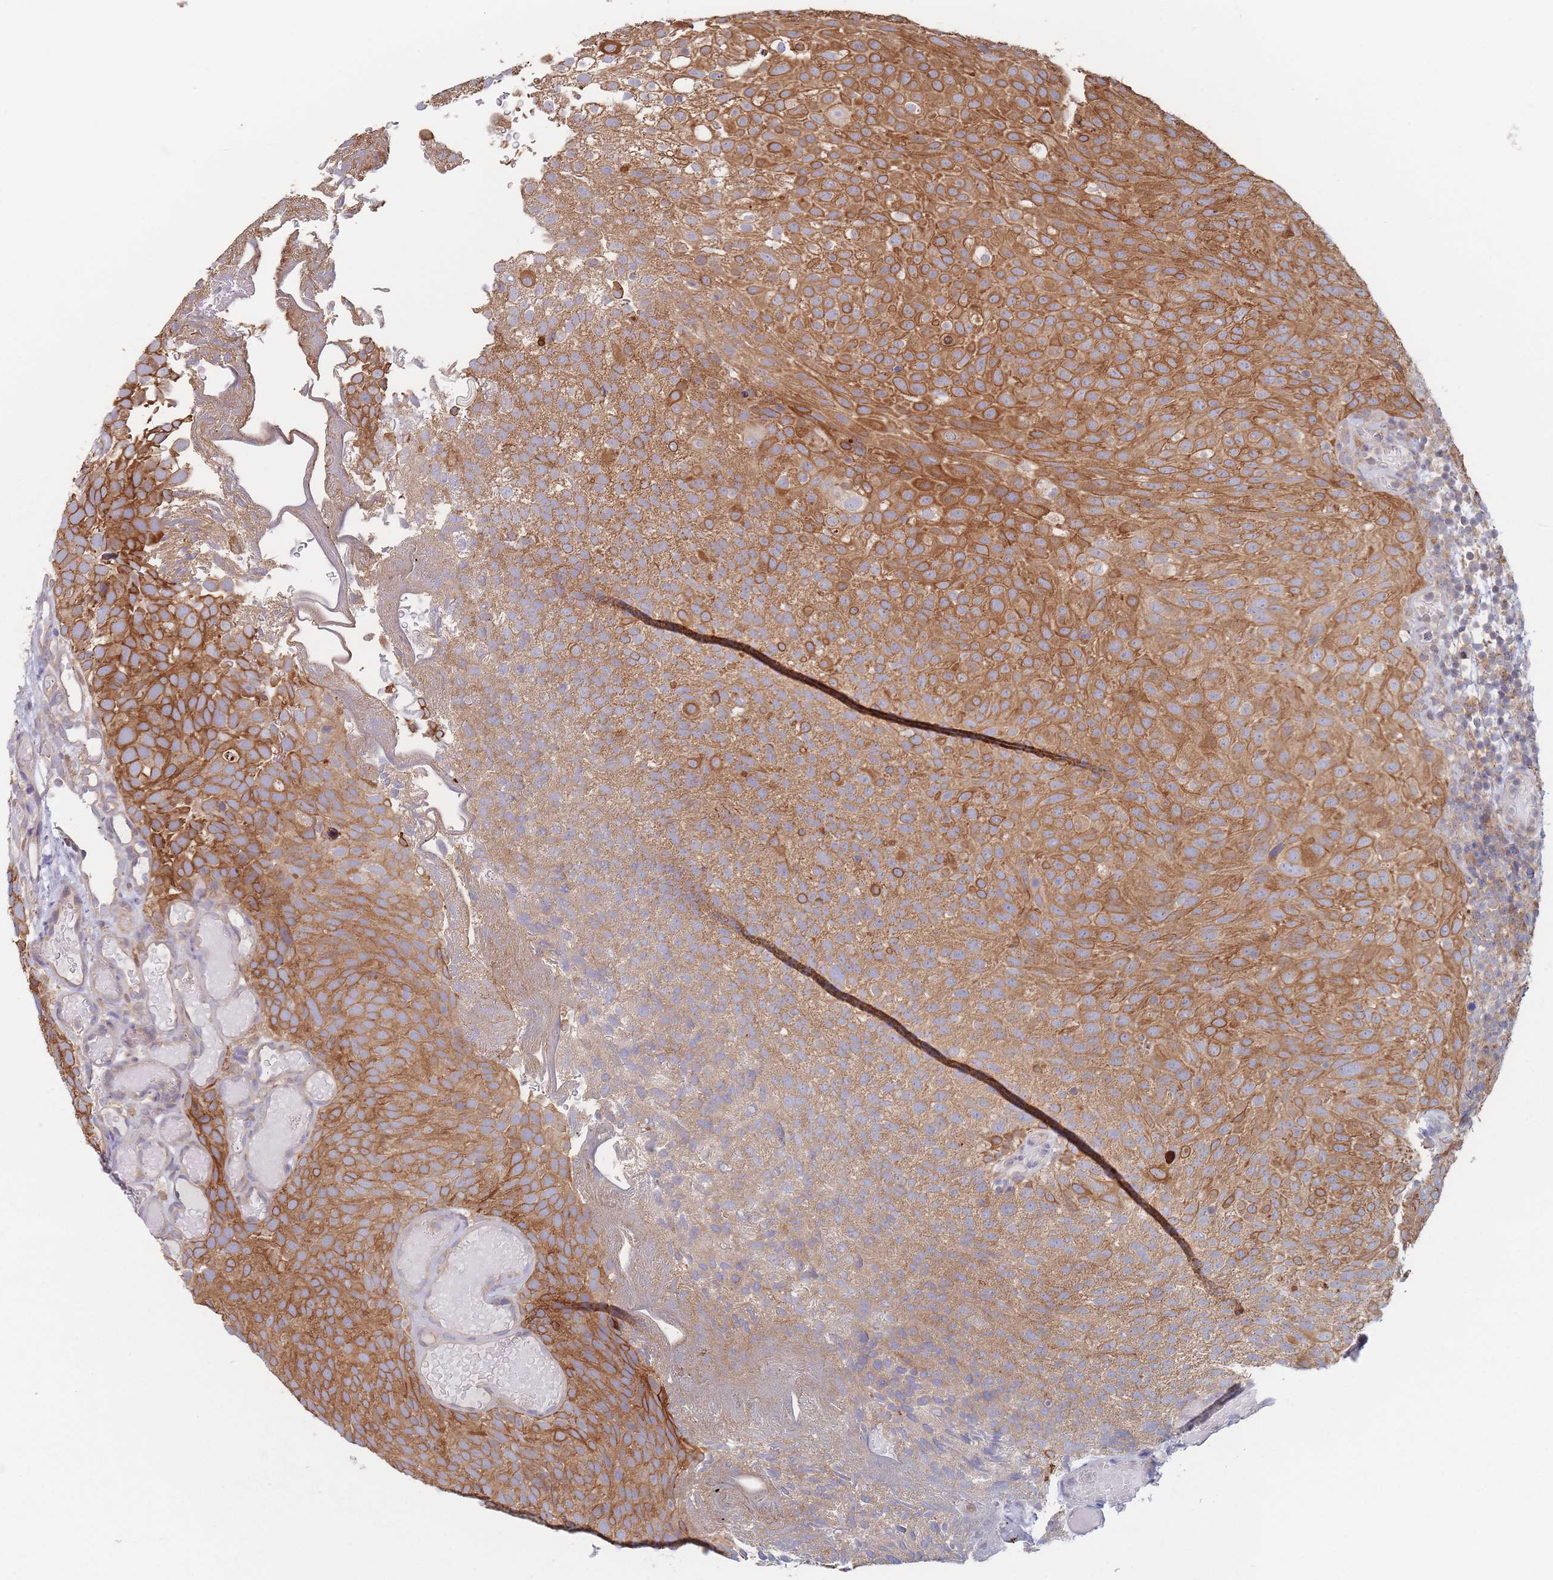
{"staining": {"intensity": "moderate", "quantity": ">75%", "location": "cytoplasmic/membranous"}, "tissue": "urothelial cancer", "cell_type": "Tumor cells", "image_type": "cancer", "snomed": [{"axis": "morphology", "description": "Urothelial carcinoma, Low grade"}, {"axis": "topography", "description": "Urinary bladder"}], "caption": "Immunohistochemistry (IHC) of human urothelial cancer shows medium levels of moderate cytoplasmic/membranous expression in about >75% of tumor cells. The staining is performed using DAB (3,3'-diaminobenzidine) brown chromogen to label protein expression. The nuclei are counter-stained blue using hematoxylin.", "gene": "EFCC1", "patient": {"sex": "male", "age": 78}}